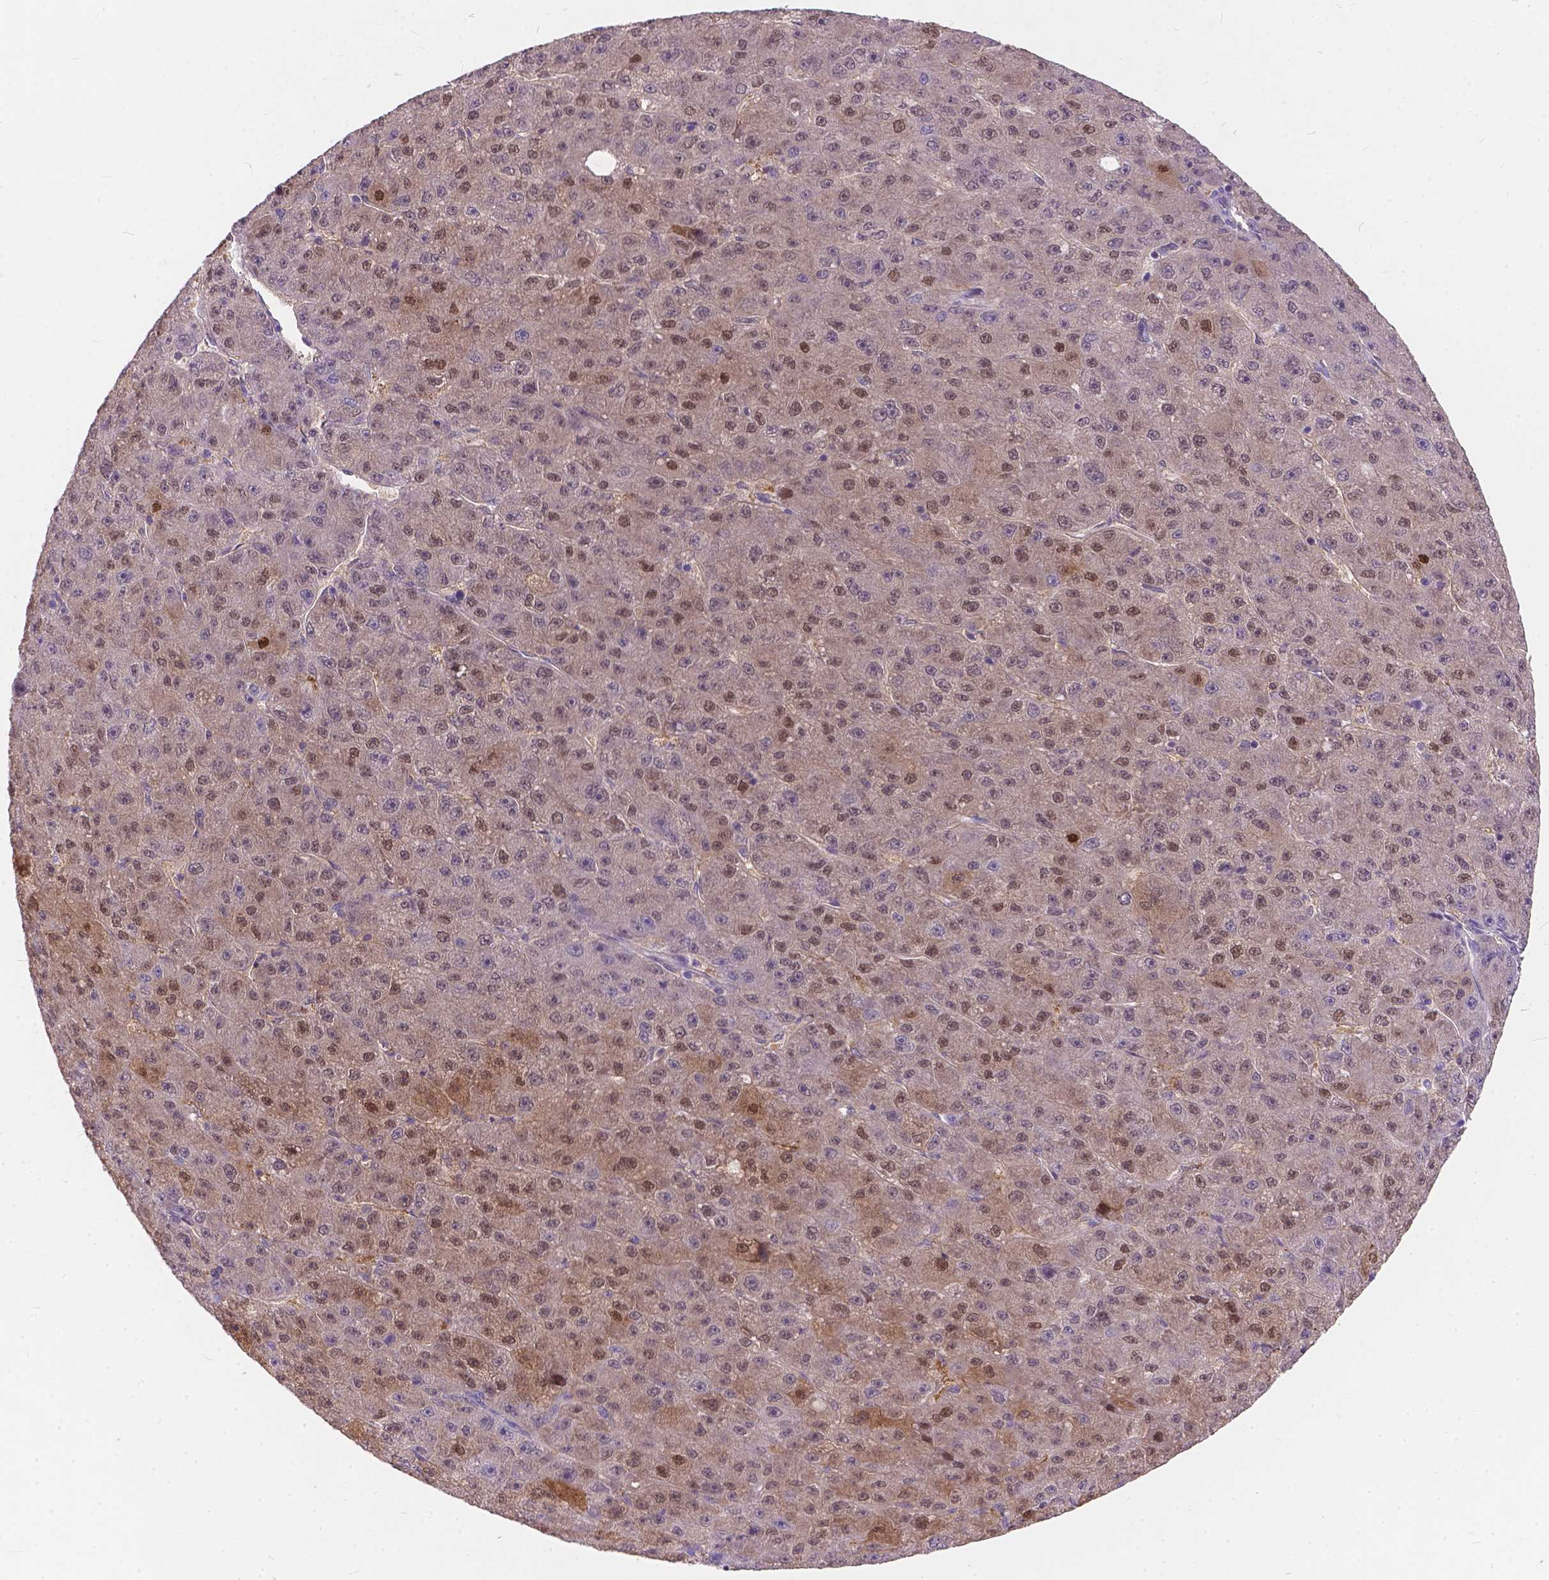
{"staining": {"intensity": "moderate", "quantity": "<25%", "location": "cytoplasmic/membranous,nuclear"}, "tissue": "liver cancer", "cell_type": "Tumor cells", "image_type": "cancer", "snomed": [{"axis": "morphology", "description": "Carcinoma, Hepatocellular, NOS"}, {"axis": "topography", "description": "Liver"}], "caption": "The micrograph displays immunohistochemical staining of liver hepatocellular carcinoma. There is moderate cytoplasmic/membranous and nuclear positivity is appreciated in about <25% of tumor cells. The staining was performed using DAB (3,3'-diaminobenzidine), with brown indicating positive protein expression. Nuclei are stained blue with hematoxylin.", "gene": "PEX11G", "patient": {"sex": "male", "age": 67}}